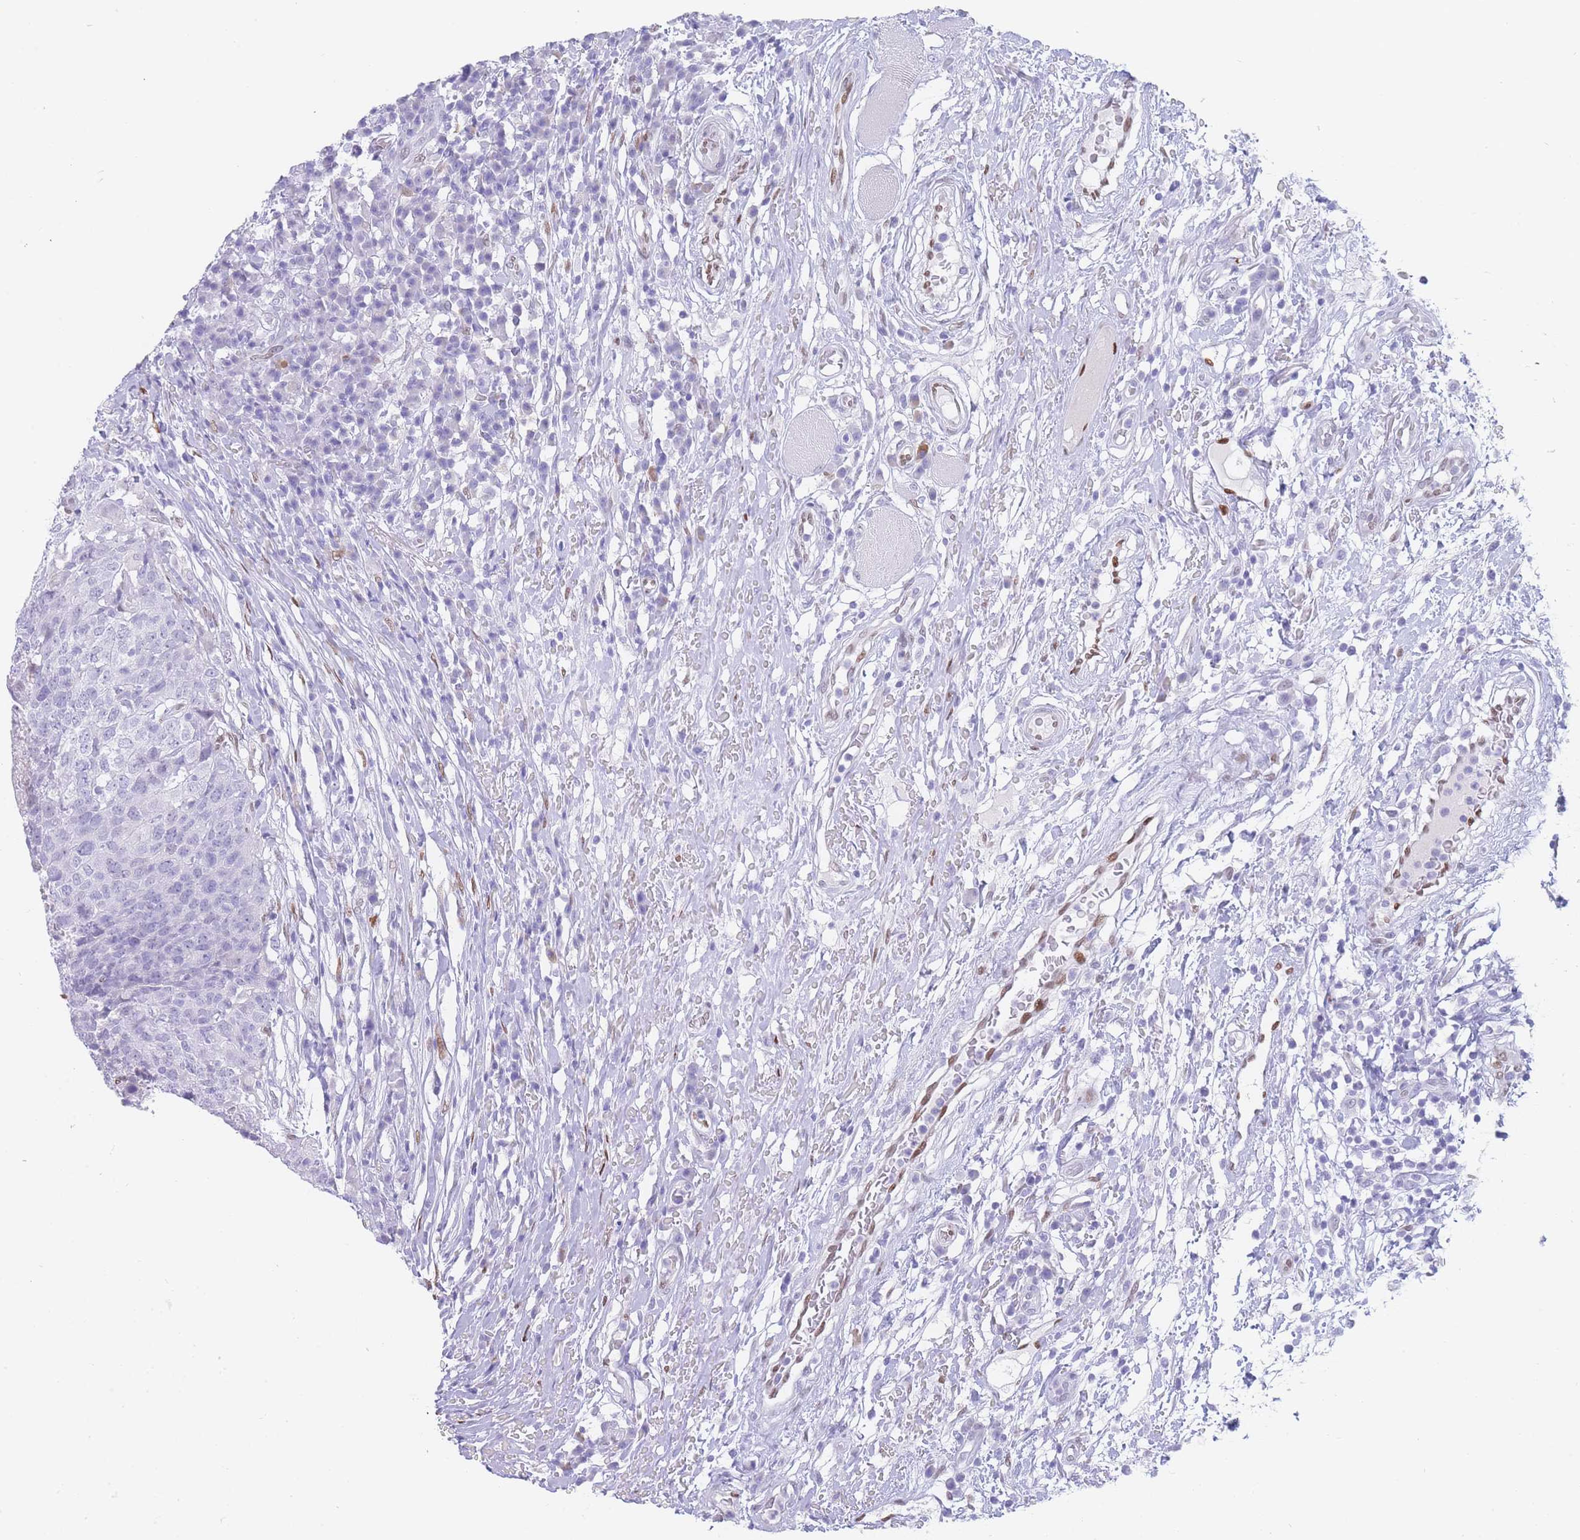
{"staining": {"intensity": "negative", "quantity": "none", "location": "none"}, "tissue": "head and neck cancer", "cell_type": "Tumor cells", "image_type": "cancer", "snomed": [{"axis": "morphology", "description": "Normal tissue, NOS"}, {"axis": "morphology", "description": "Squamous cell carcinoma, NOS"}, {"axis": "topography", "description": "Skeletal muscle"}, {"axis": "topography", "description": "Vascular tissue"}, {"axis": "topography", "description": "Peripheral nerve tissue"}, {"axis": "topography", "description": "Head-Neck"}], "caption": "Tumor cells show no significant protein expression in head and neck cancer (squamous cell carcinoma).", "gene": "PSMB5", "patient": {"sex": "male", "age": 66}}